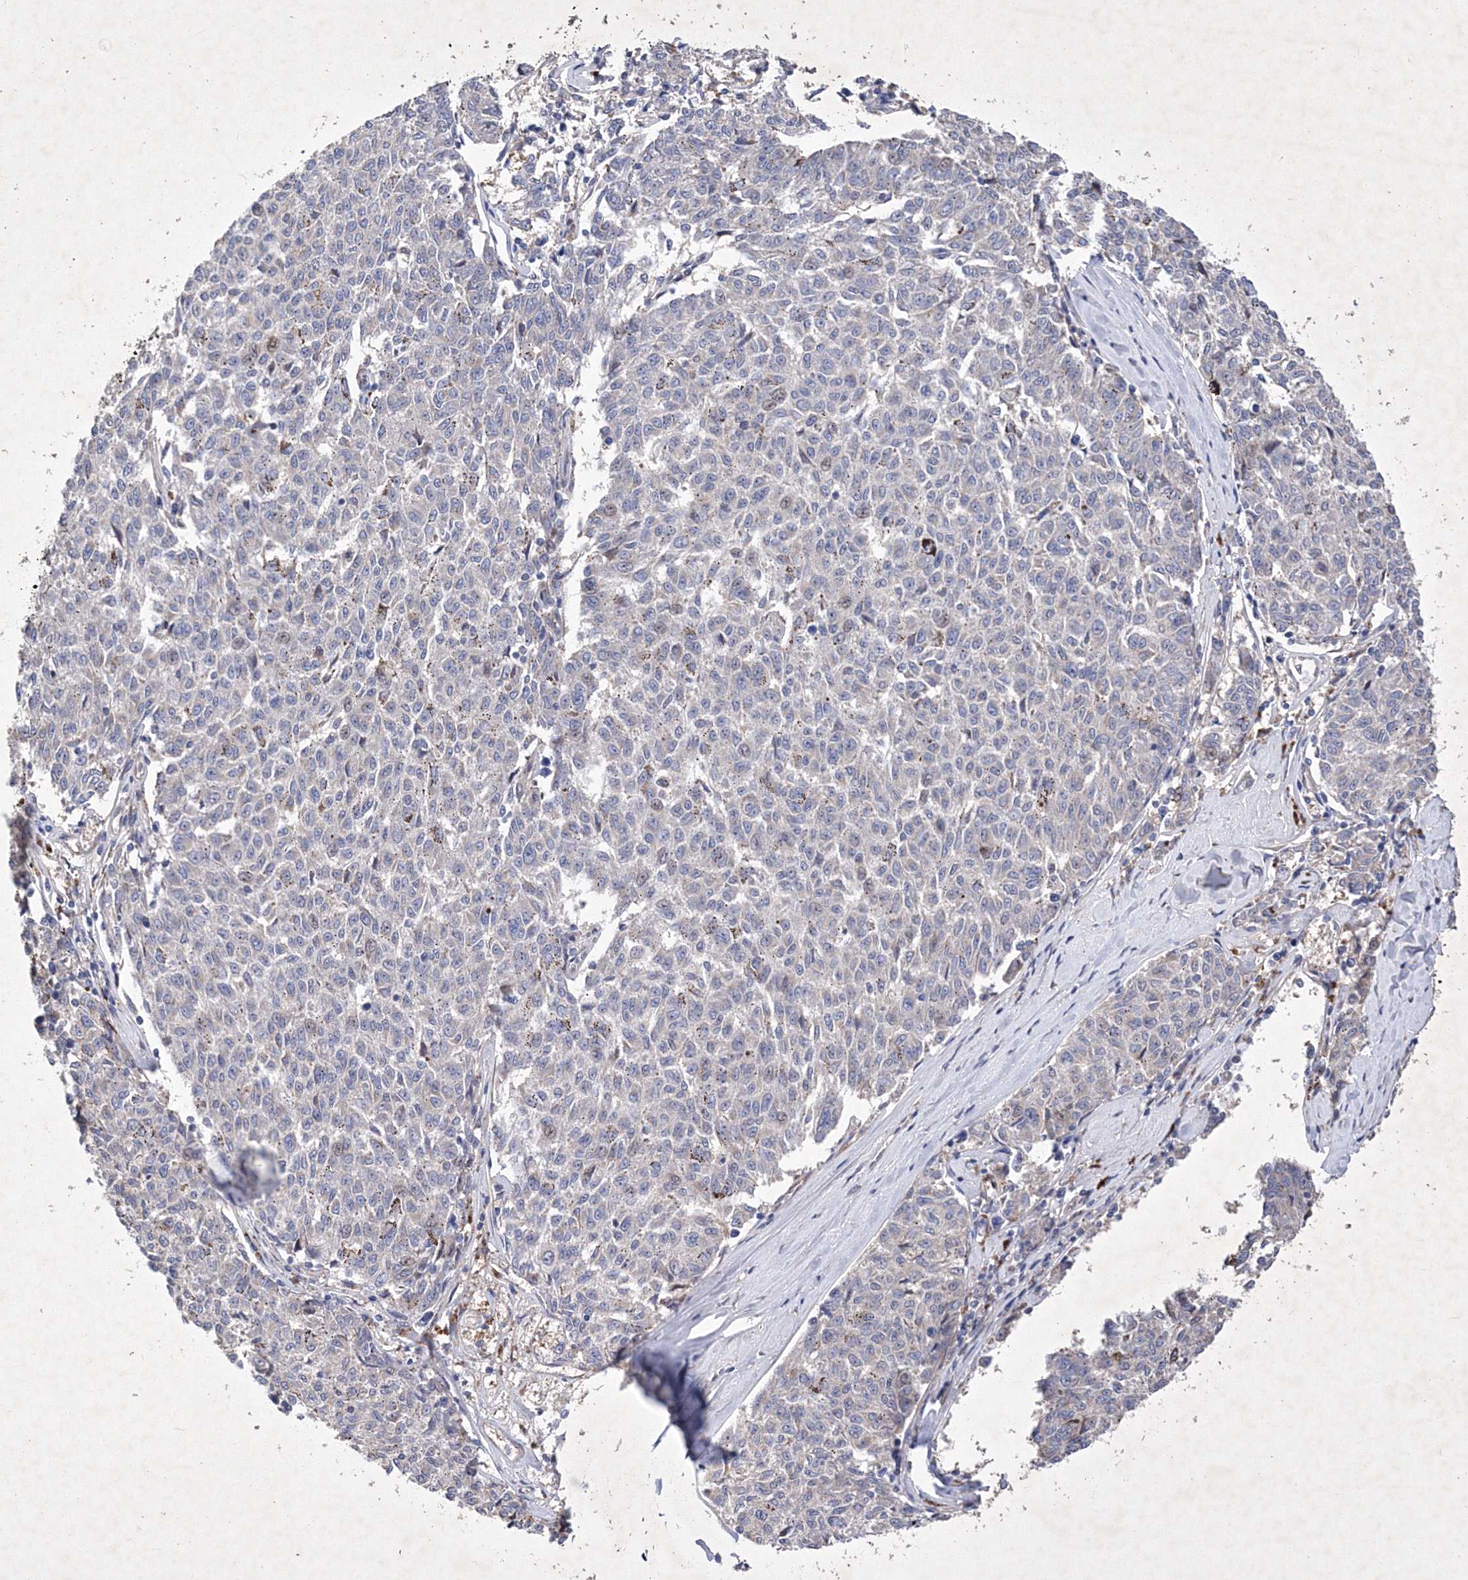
{"staining": {"intensity": "negative", "quantity": "none", "location": "none"}, "tissue": "melanoma", "cell_type": "Tumor cells", "image_type": "cancer", "snomed": [{"axis": "morphology", "description": "Malignant melanoma, NOS"}, {"axis": "topography", "description": "Skin"}], "caption": "The photomicrograph shows no staining of tumor cells in malignant melanoma.", "gene": "SNX18", "patient": {"sex": "female", "age": 72}}